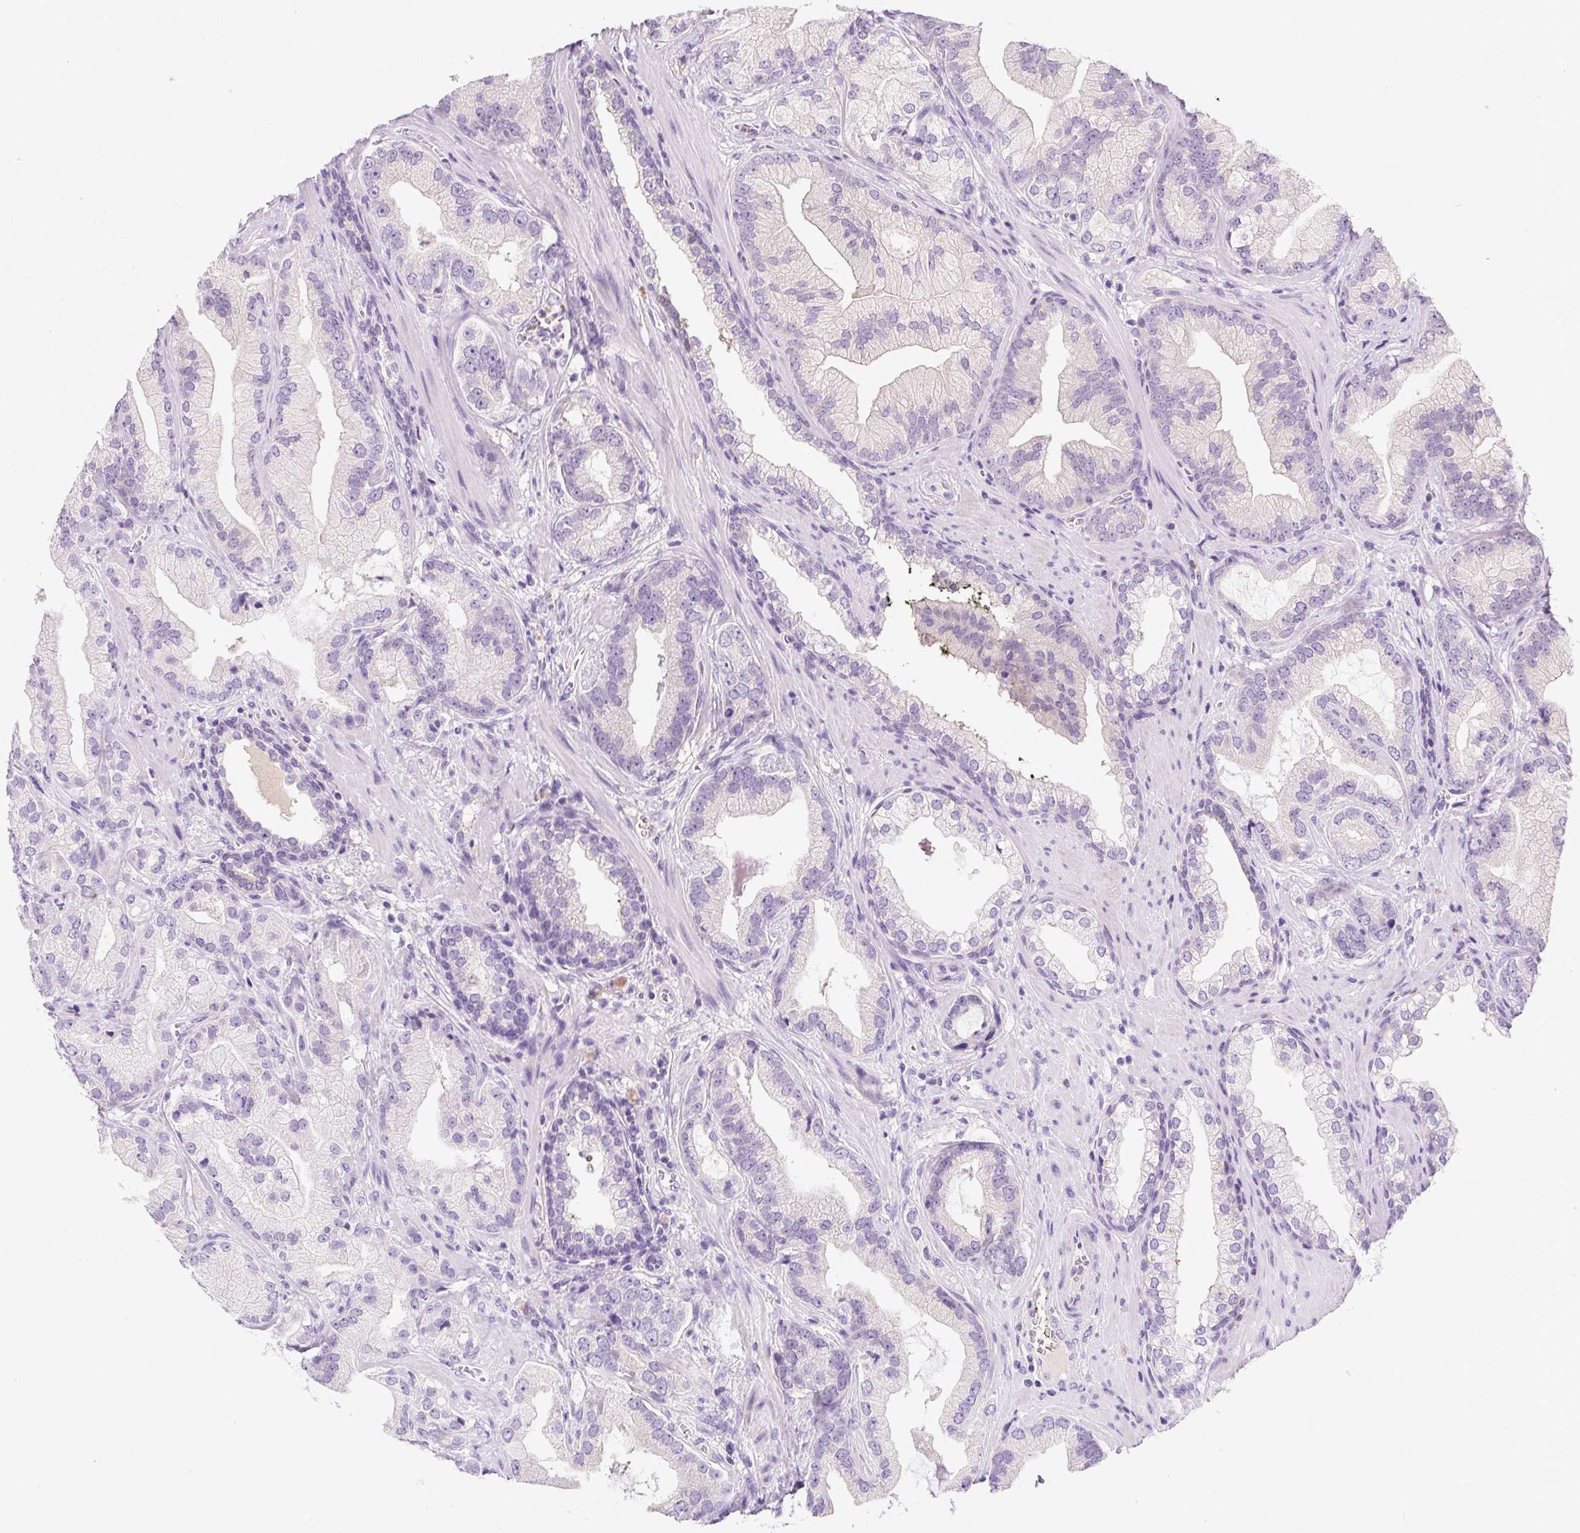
{"staining": {"intensity": "negative", "quantity": "none", "location": "none"}, "tissue": "prostate cancer", "cell_type": "Tumor cells", "image_type": "cancer", "snomed": [{"axis": "morphology", "description": "Adenocarcinoma, Low grade"}, {"axis": "topography", "description": "Prostate"}], "caption": "Tumor cells show no significant positivity in low-grade adenocarcinoma (prostate).", "gene": "SSTR4", "patient": {"sex": "male", "age": 62}}